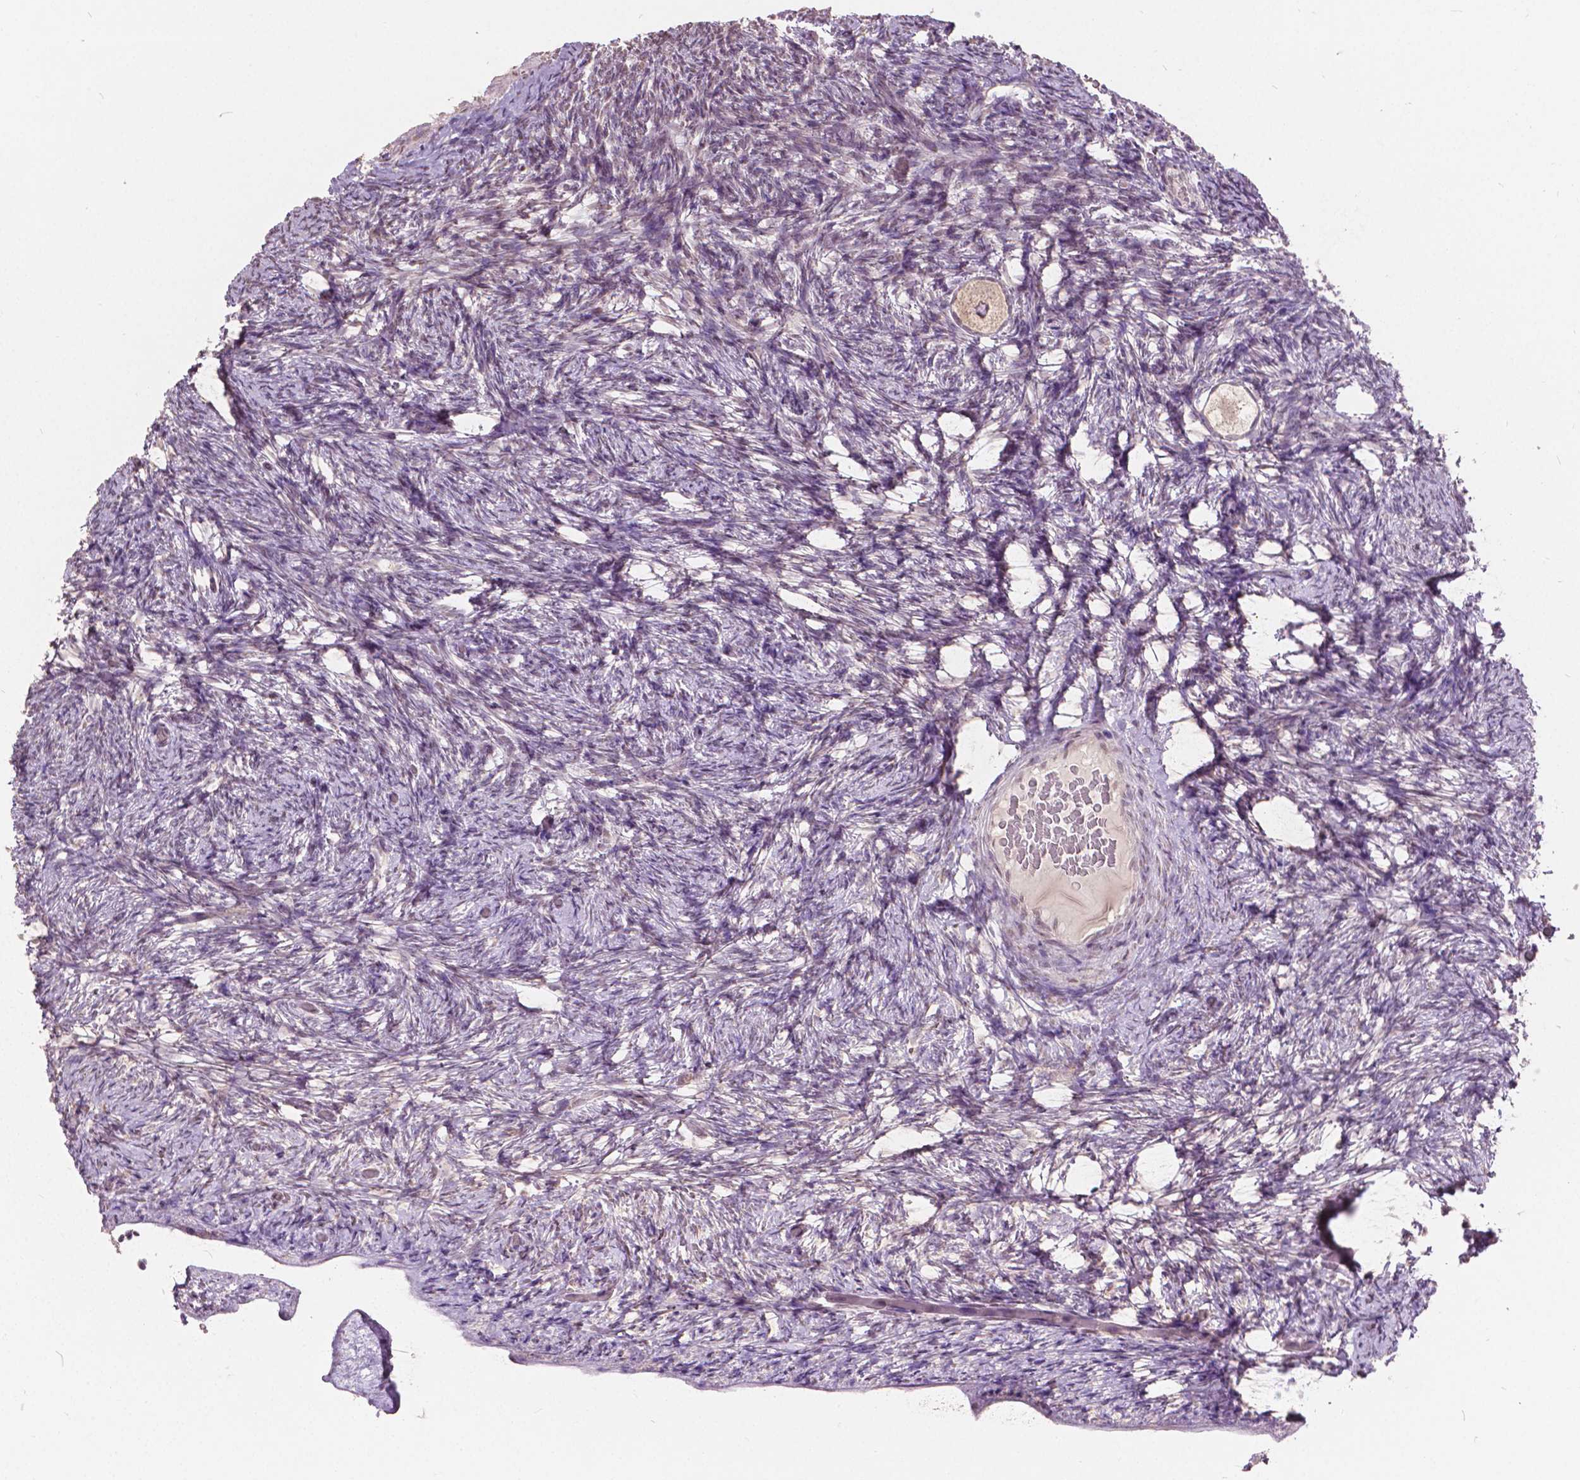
{"staining": {"intensity": "weak", "quantity": ">75%", "location": "cytoplasmic/membranous,nuclear"}, "tissue": "ovary", "cell_type": "Follicle cells", "image_type": "normal", "snomed": [{"axis": "morphology", "description": "Normal tissue, NOS"}, {"axis": "topography", "description": "Ovary"}], "caption": "Ovary stained with a brown dye reveals weak cytoplasmic/membranous,nuclear positive staining in about >75% of follicle cells.", "gene": "HOXA10", "patient": {"sex": "female", "age": 34}}